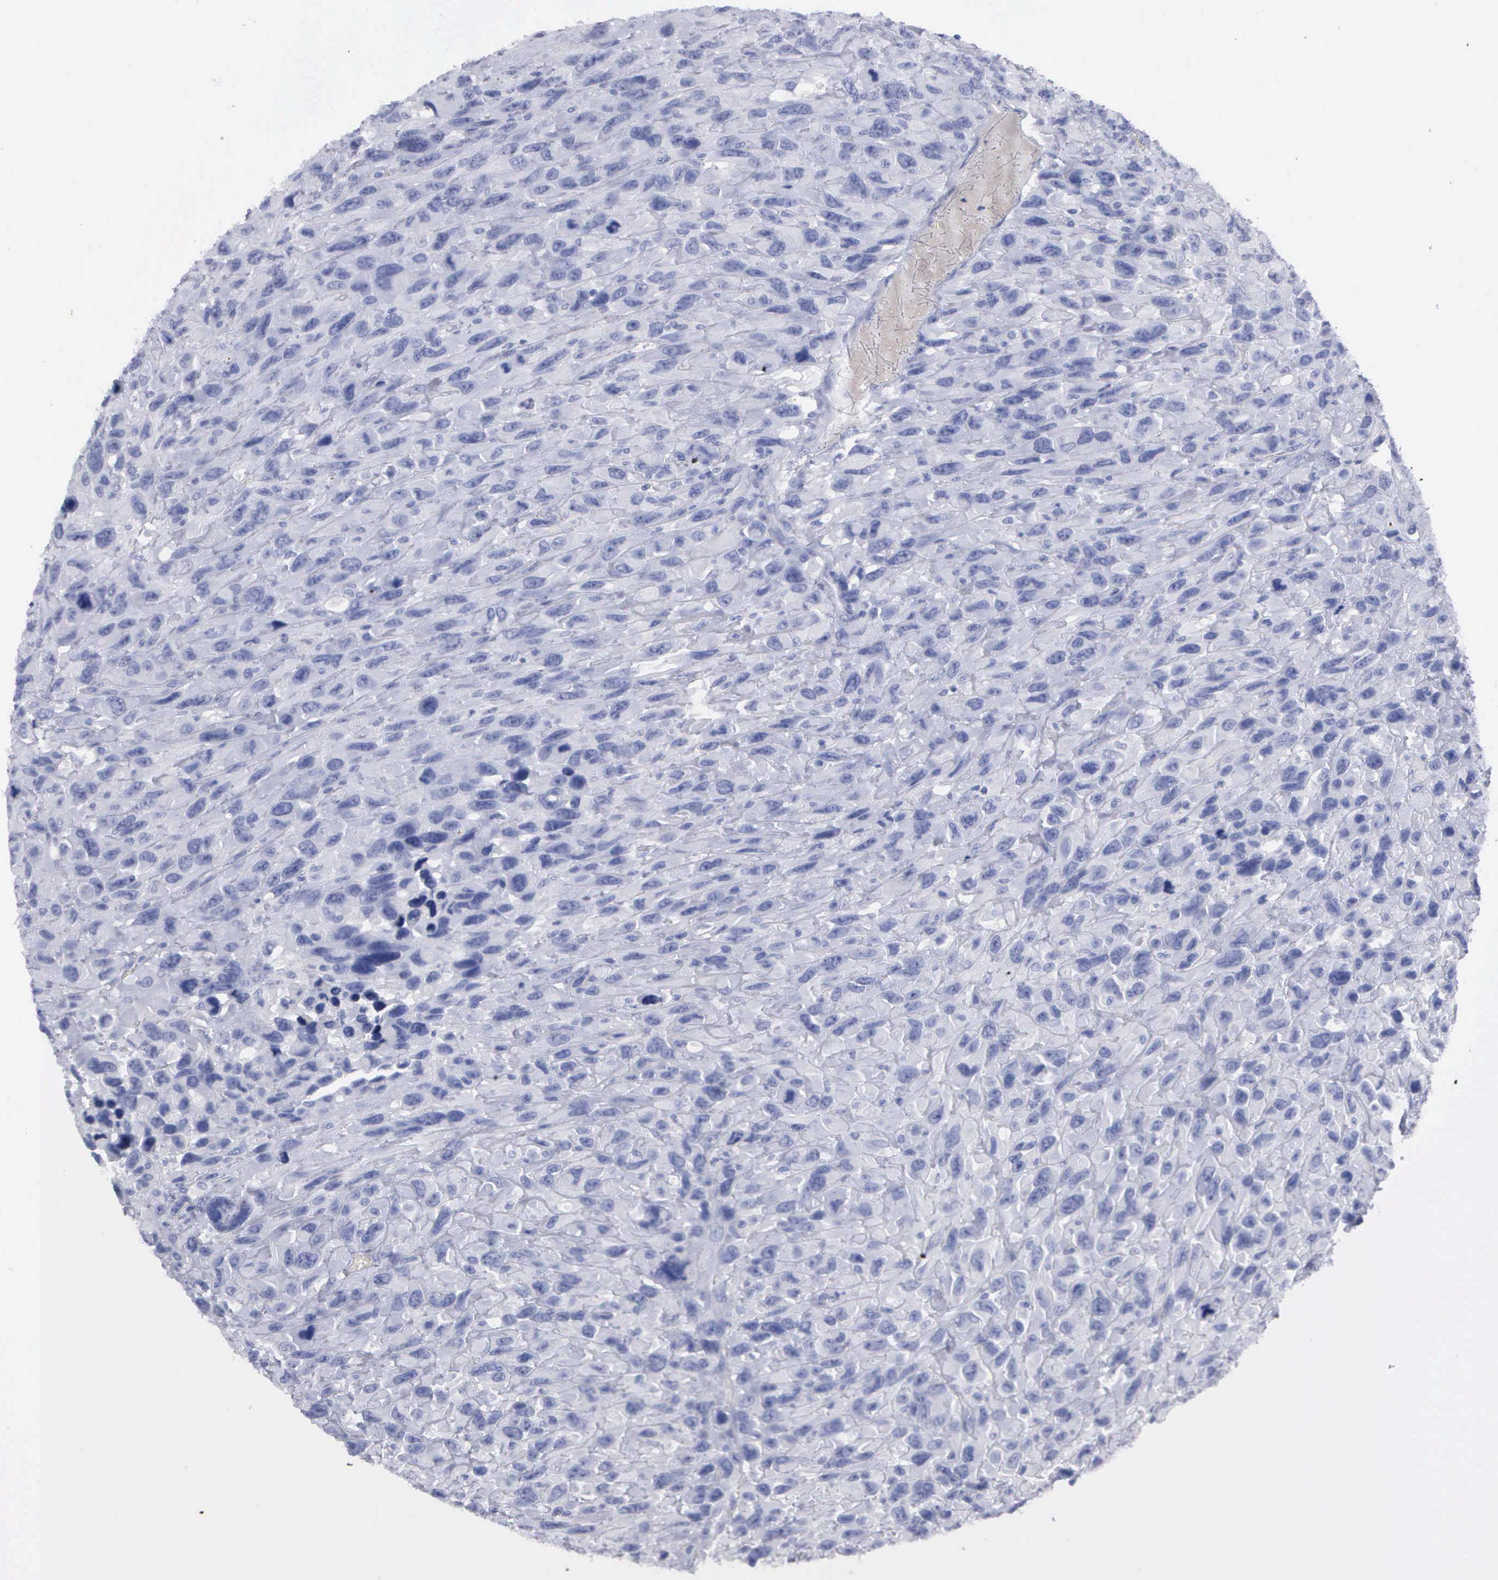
{"staining": {"intensity": "negative", "quantity": "none", "location": "none"}, "tissue": "renal cancer", "cell_type": "Tumor cells", "image_type": "cancer", "snomed": [{"axis": "morphology", "description": "Adenocarcinoma, NOS"}, {"axis": "topography", "description": "Kidney"}], "caption": "Immunohistochemical staining of human renal adenocarcinoma displays no significant positivity in tumor cells.", "gene": "CYP19A1", "patient": {"sex": "male", "age": 79}}